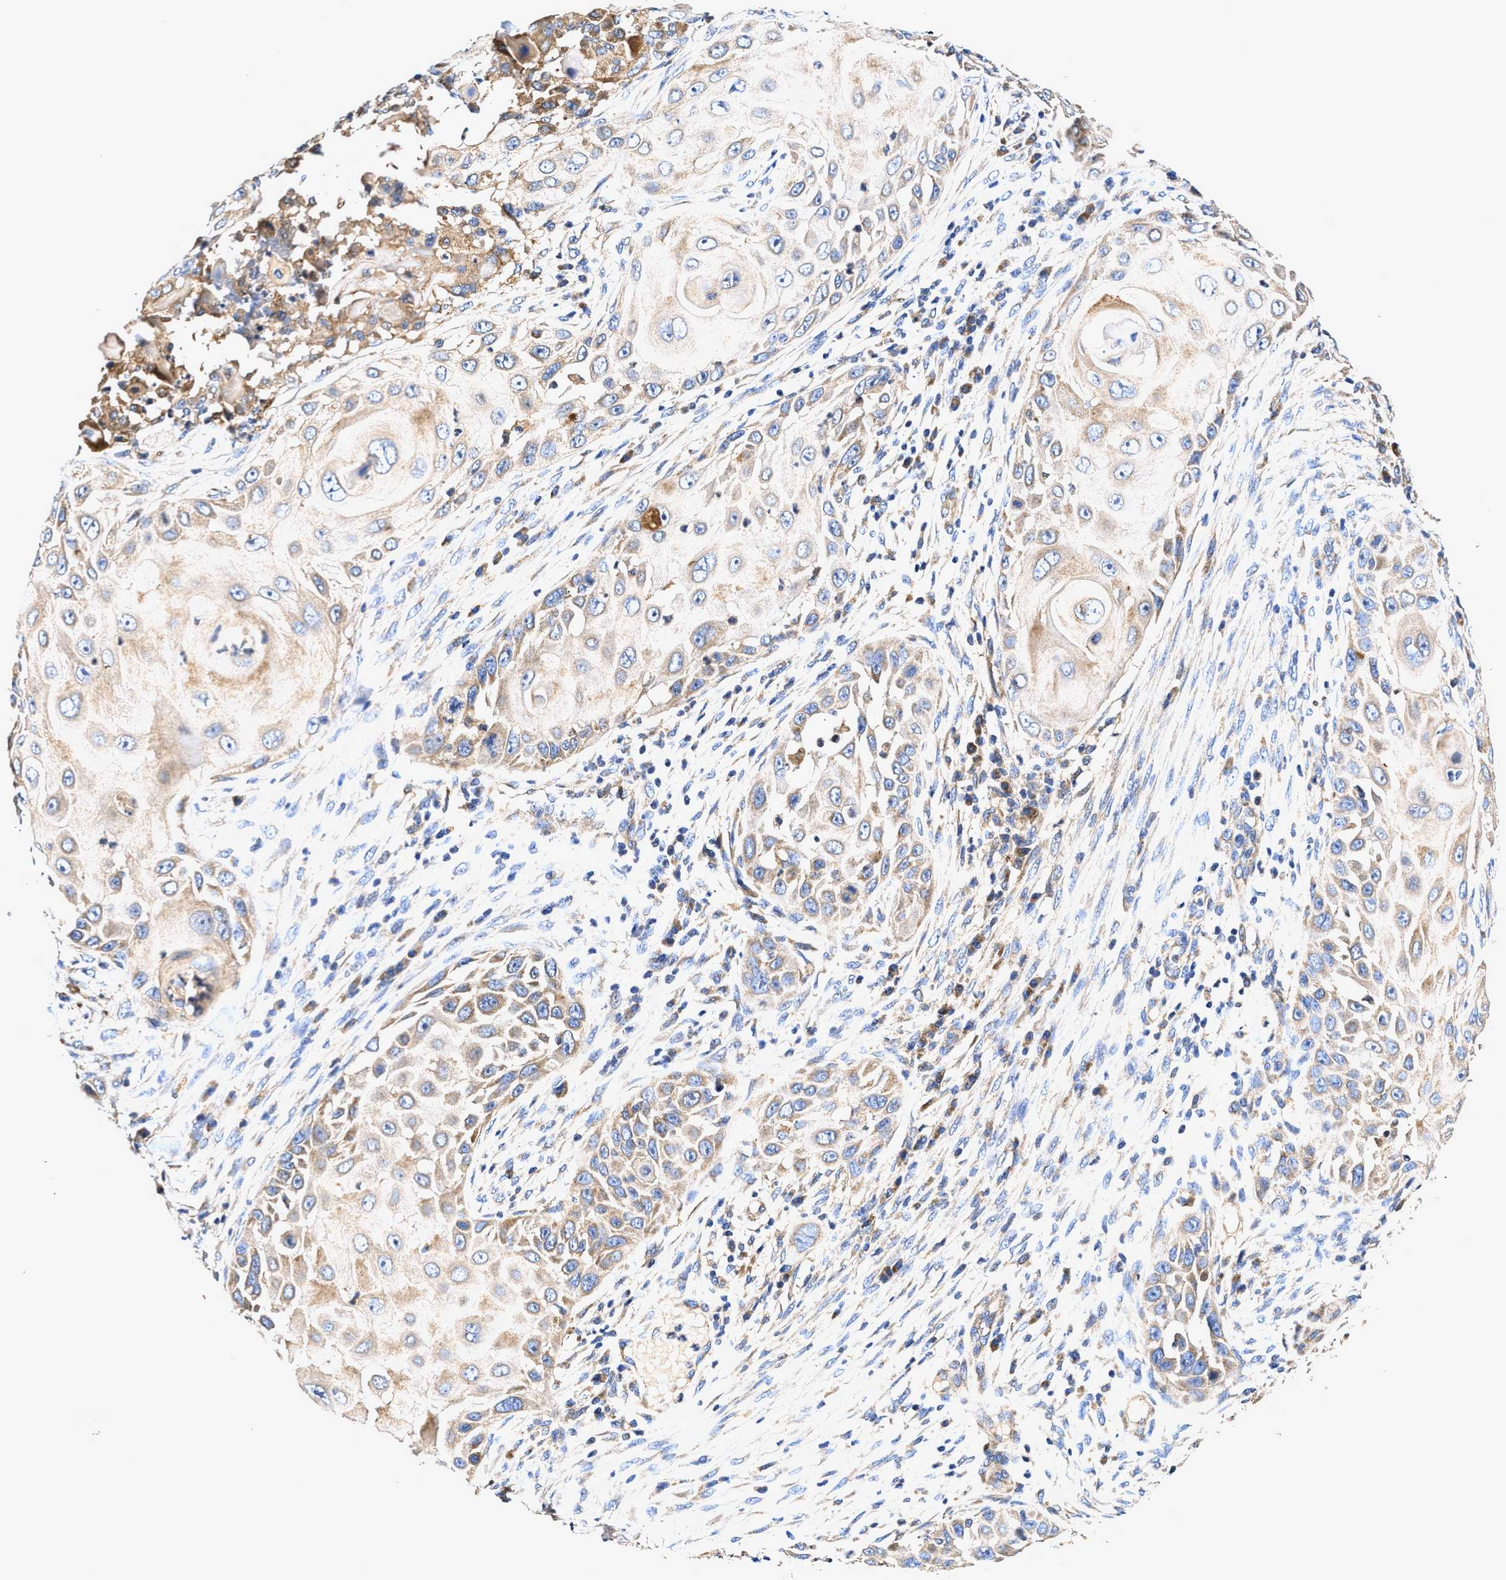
{"staining": {"intensity": "weak", "quantity": ">75%", "location": "cytoplasmic/membranous"}, "tissue": "skin cancer", "cell_type": "Tumor cells", "image_type": "cancer", "snomed": [{"axis": "morphology", "description": "Squamous cell carcinoma, NOS"}, {"axis": "topography", "description": "Skin"}], "caption": "This is an image of immunohistochemistry (IHC) staining of skin squamous cell carcinoma, which shows weak staining in the cytoplasmic/membranous of tumor cells.", "gene": "EFNA4", "patient": {"sex": "female", "age": 44}}